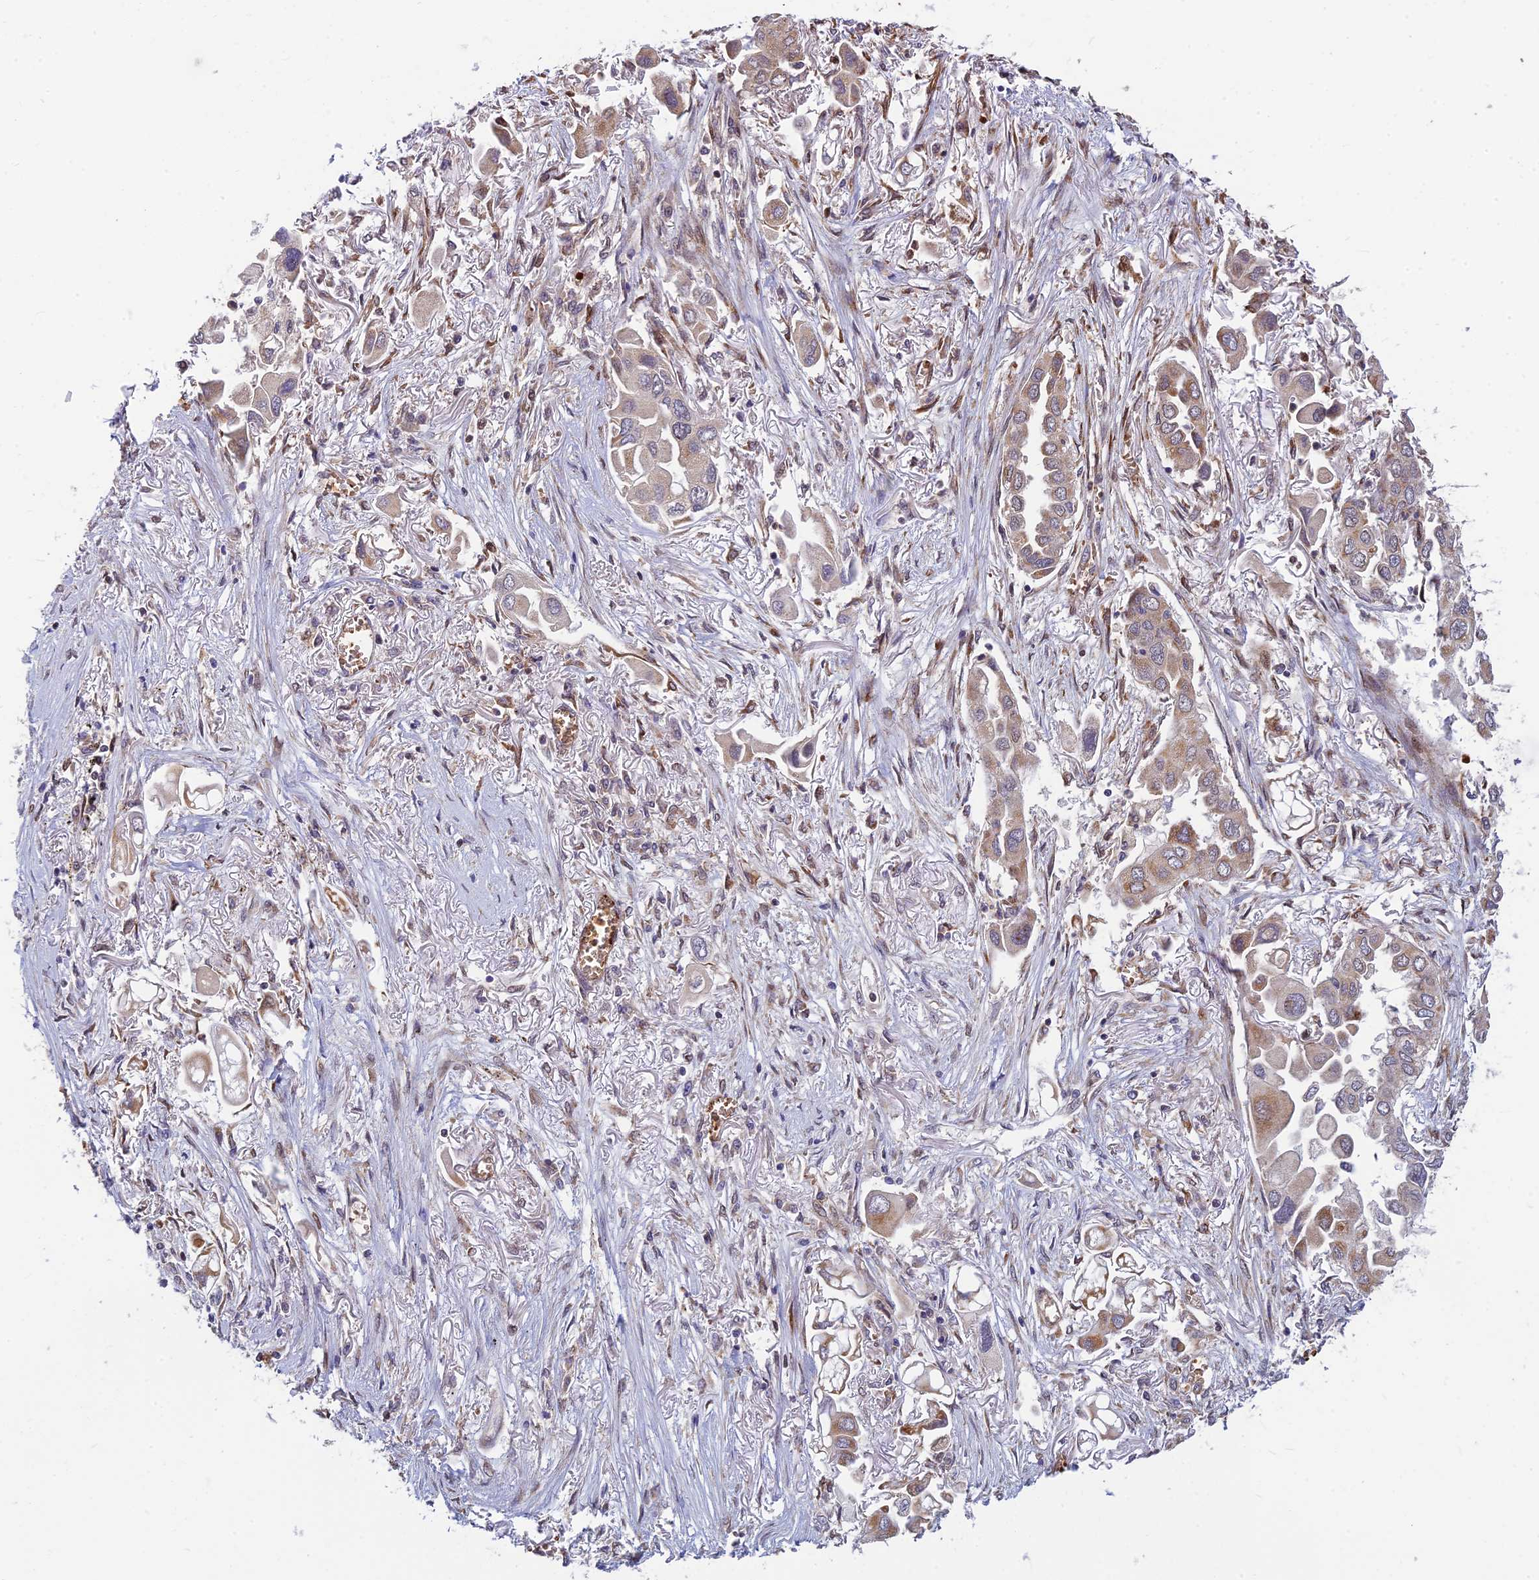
{"staining": {"intensity": "moderate", "quantity": "25%-75%", "location": "cytoplasmic/membranous"}, "tissue": "lung cancer", "cell_type": "Tumor cells", "image_type": "cancer", "snomed": [{"axis": "morphology", "description": "Adenocarcinoma, NOS"}, {"axis": "topography", "description": "Lung"}], "caption": "Human lung cancer stained with a protein marker demonstrates moderate staining in tumor cells.", "gene": "UFSP2", "patient": {"sex": "female", "age": 76}}